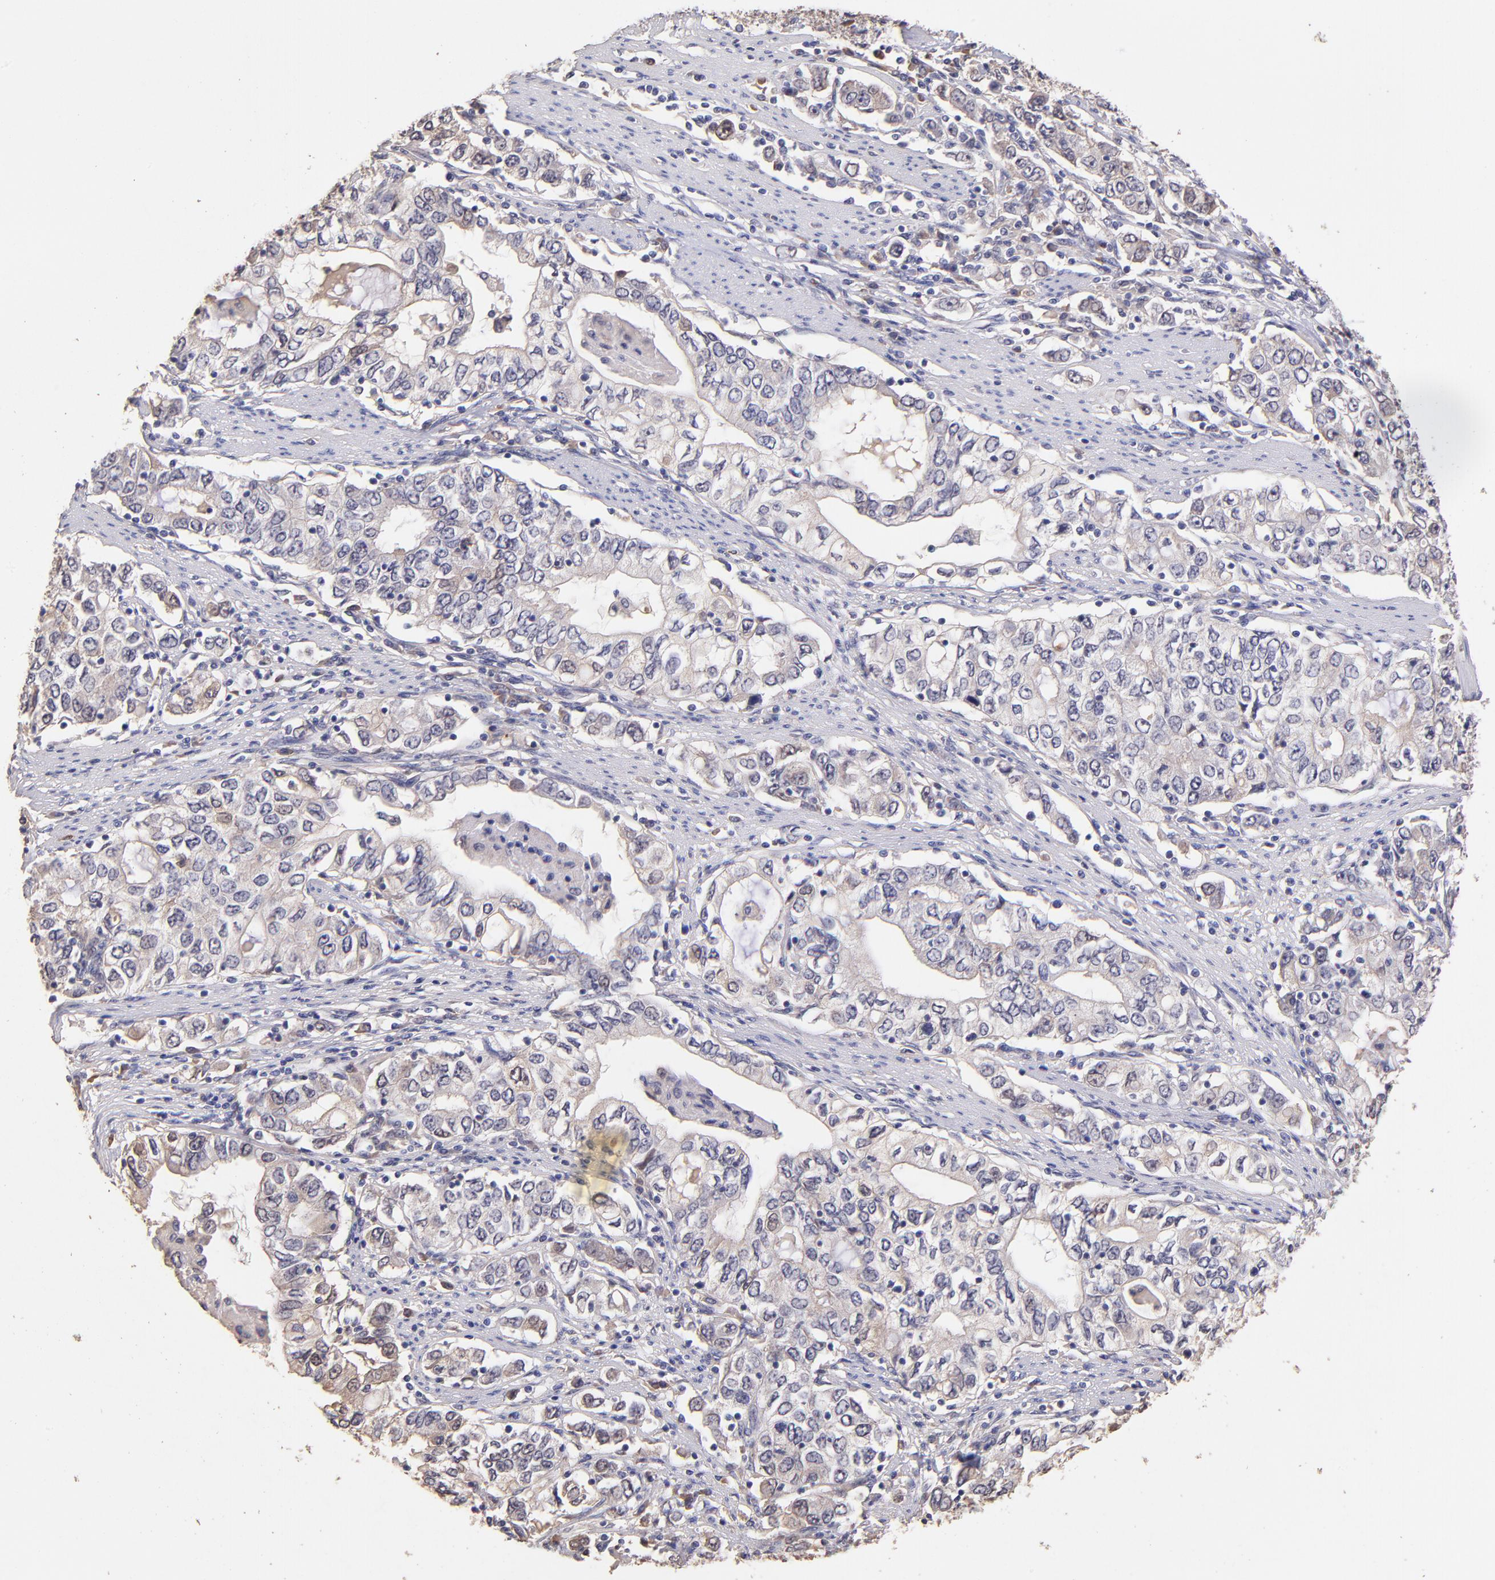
{"staining": {"intensity": "negative", "quantity": "none", "location": "none"}, "tissue": "stomach cancer", "cell_type": "Tumor cells", "image_type": "cancer", "snomed": [{"axis": "morphology", "description": "Adenocarcinoma, NOS"}, {"axis": "topography", "description": "Stomach, lower"}], "caption": "IHC image of neoplastic tissue: human stomach cancer stained with DAB (3,3'-diaminobenzidine) demonstrates no significant protein positivity in tumor cells.", "gene": "RNASEL", "patient": {"sex": "female", "age": 72}}